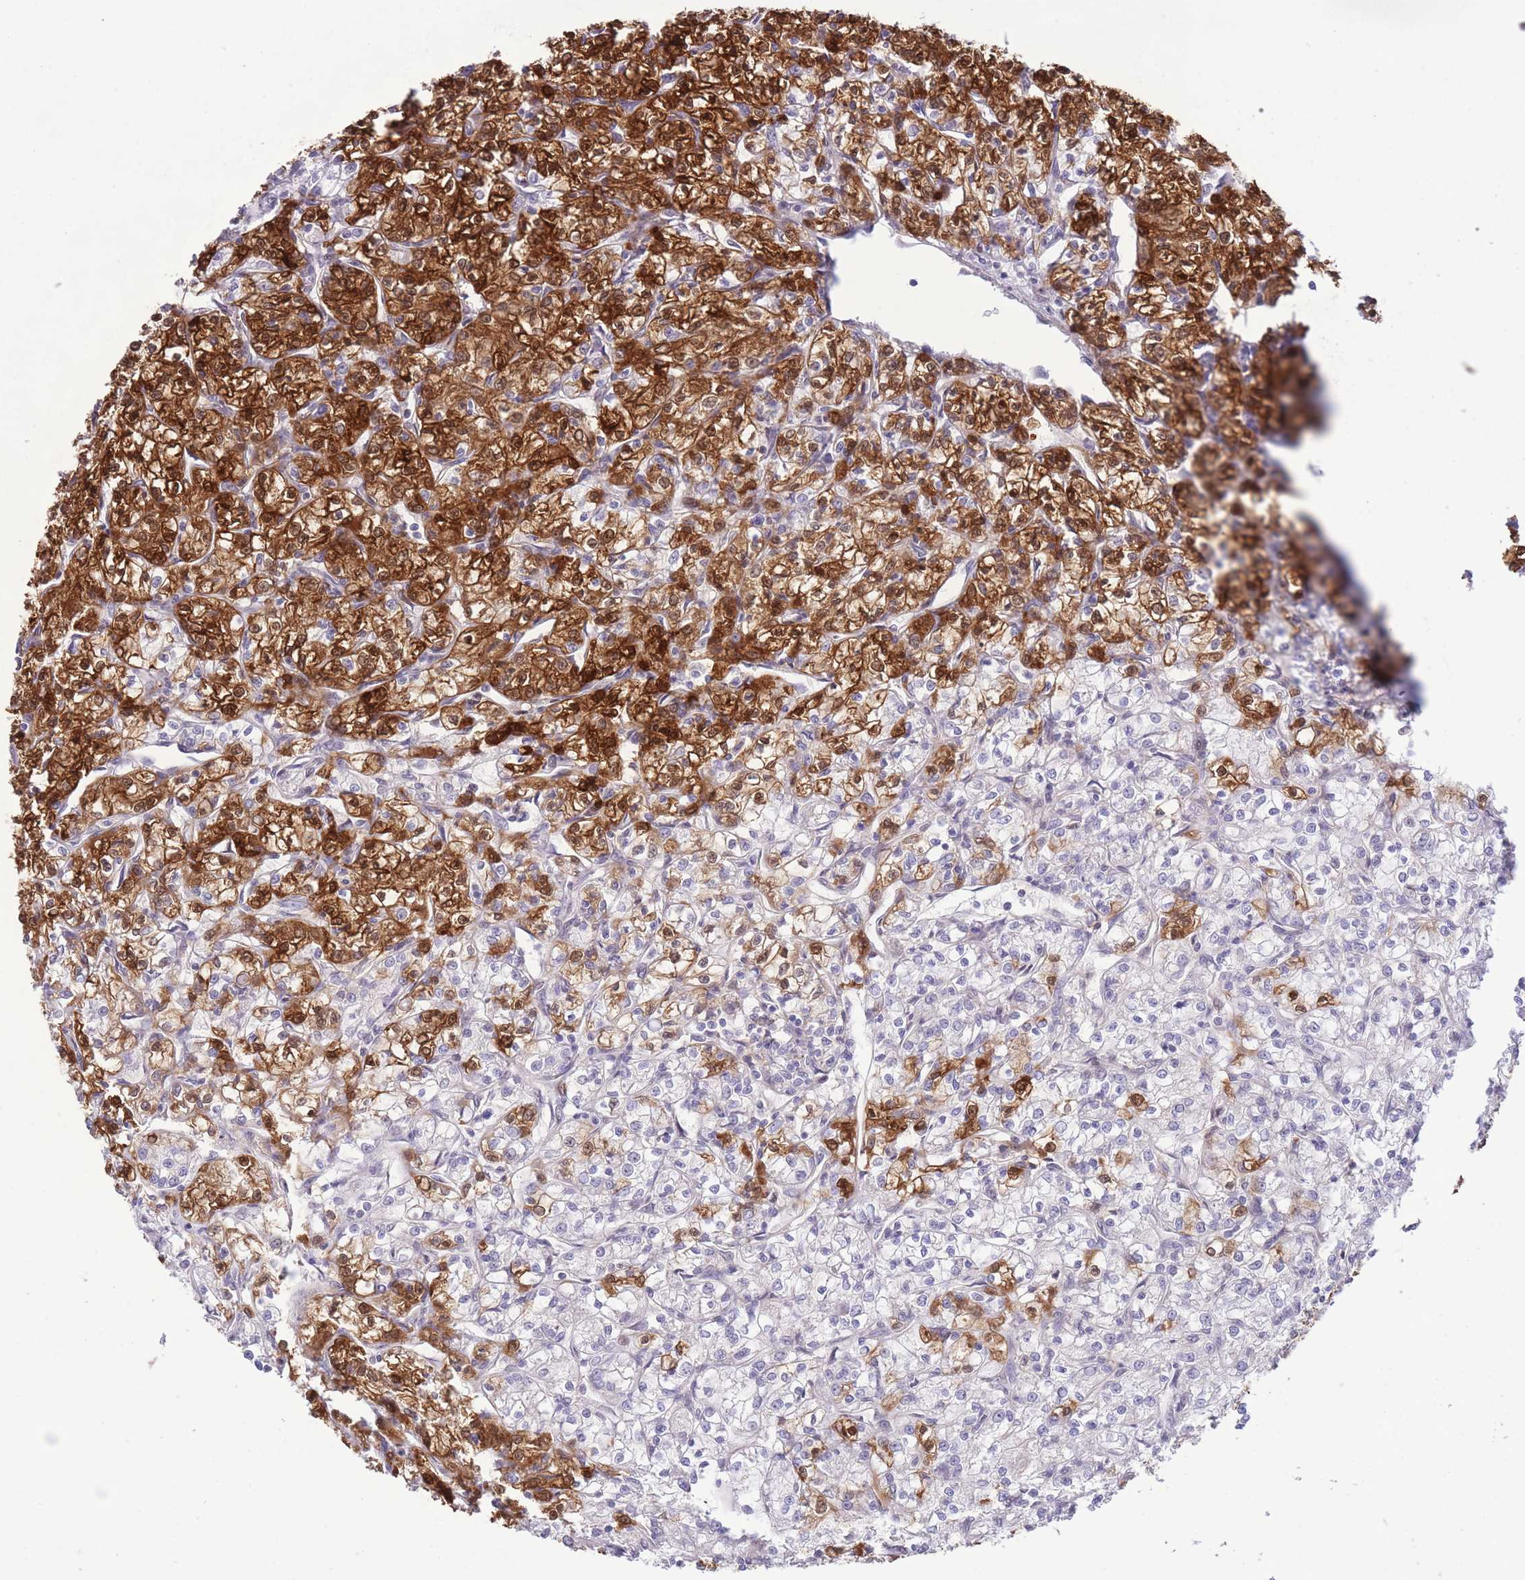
{"staining": {"intensity": "strong", "quantity": "25%-75%", "location": "cytoplasmic/membranous"}, "tissue": "renal cancer", "cell_type": "Tumor cells", "image_type": "cancer", "snomed": [{"axis": "morphology", "description": "Adenocarcinoma, NOS"}, {"axis": "topography", "description": "Kidney"}], "caption": "A brown stain shows strong cytoplasmic/membranous expression of a protein in renal cancer tumor cells. The staining was performed using DAB, with brown indicating positive protein expression. Nuclei are stained blue with hematoxylin.", "gene": "FBXO46", "patient": {"sex": "female", "age": 59}}